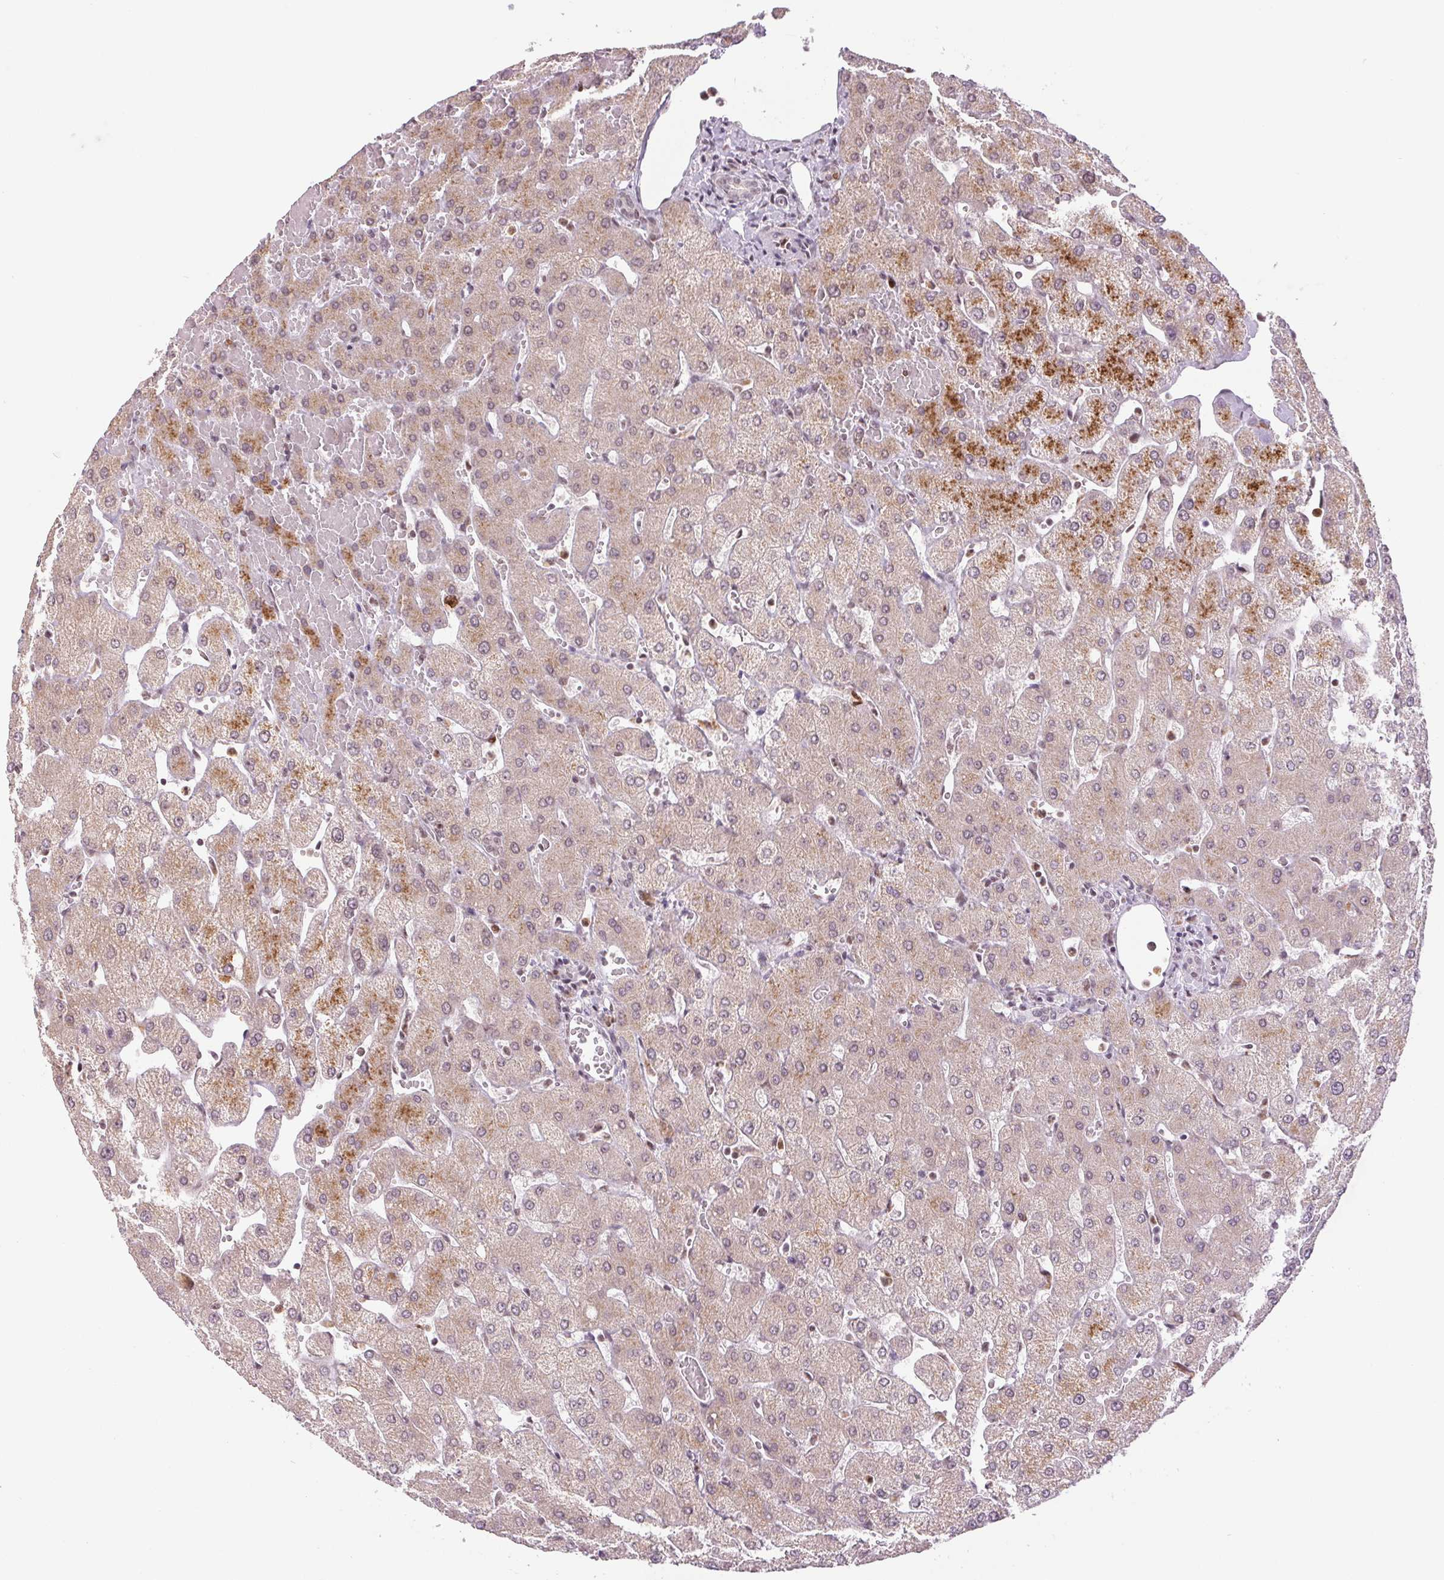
{"staining": {"intensity": "negative", "quantity": "none", "location": "none"}, "tissue": "liver", "cell_type": "Cholangiocytes", "image_type": "normal", "snomed": [{"axis": "morphology", "description": "Normal tissue, NOS"}, {"axis": "topography", "description": "Liver"}], "caption": "Liver was stained to show a protein in brown. There is no significant expression in cholangiocytes. Nuclei are stained in blue.", "gene": "SMIM6", "patient": {"sex": "female", "age": 54}}